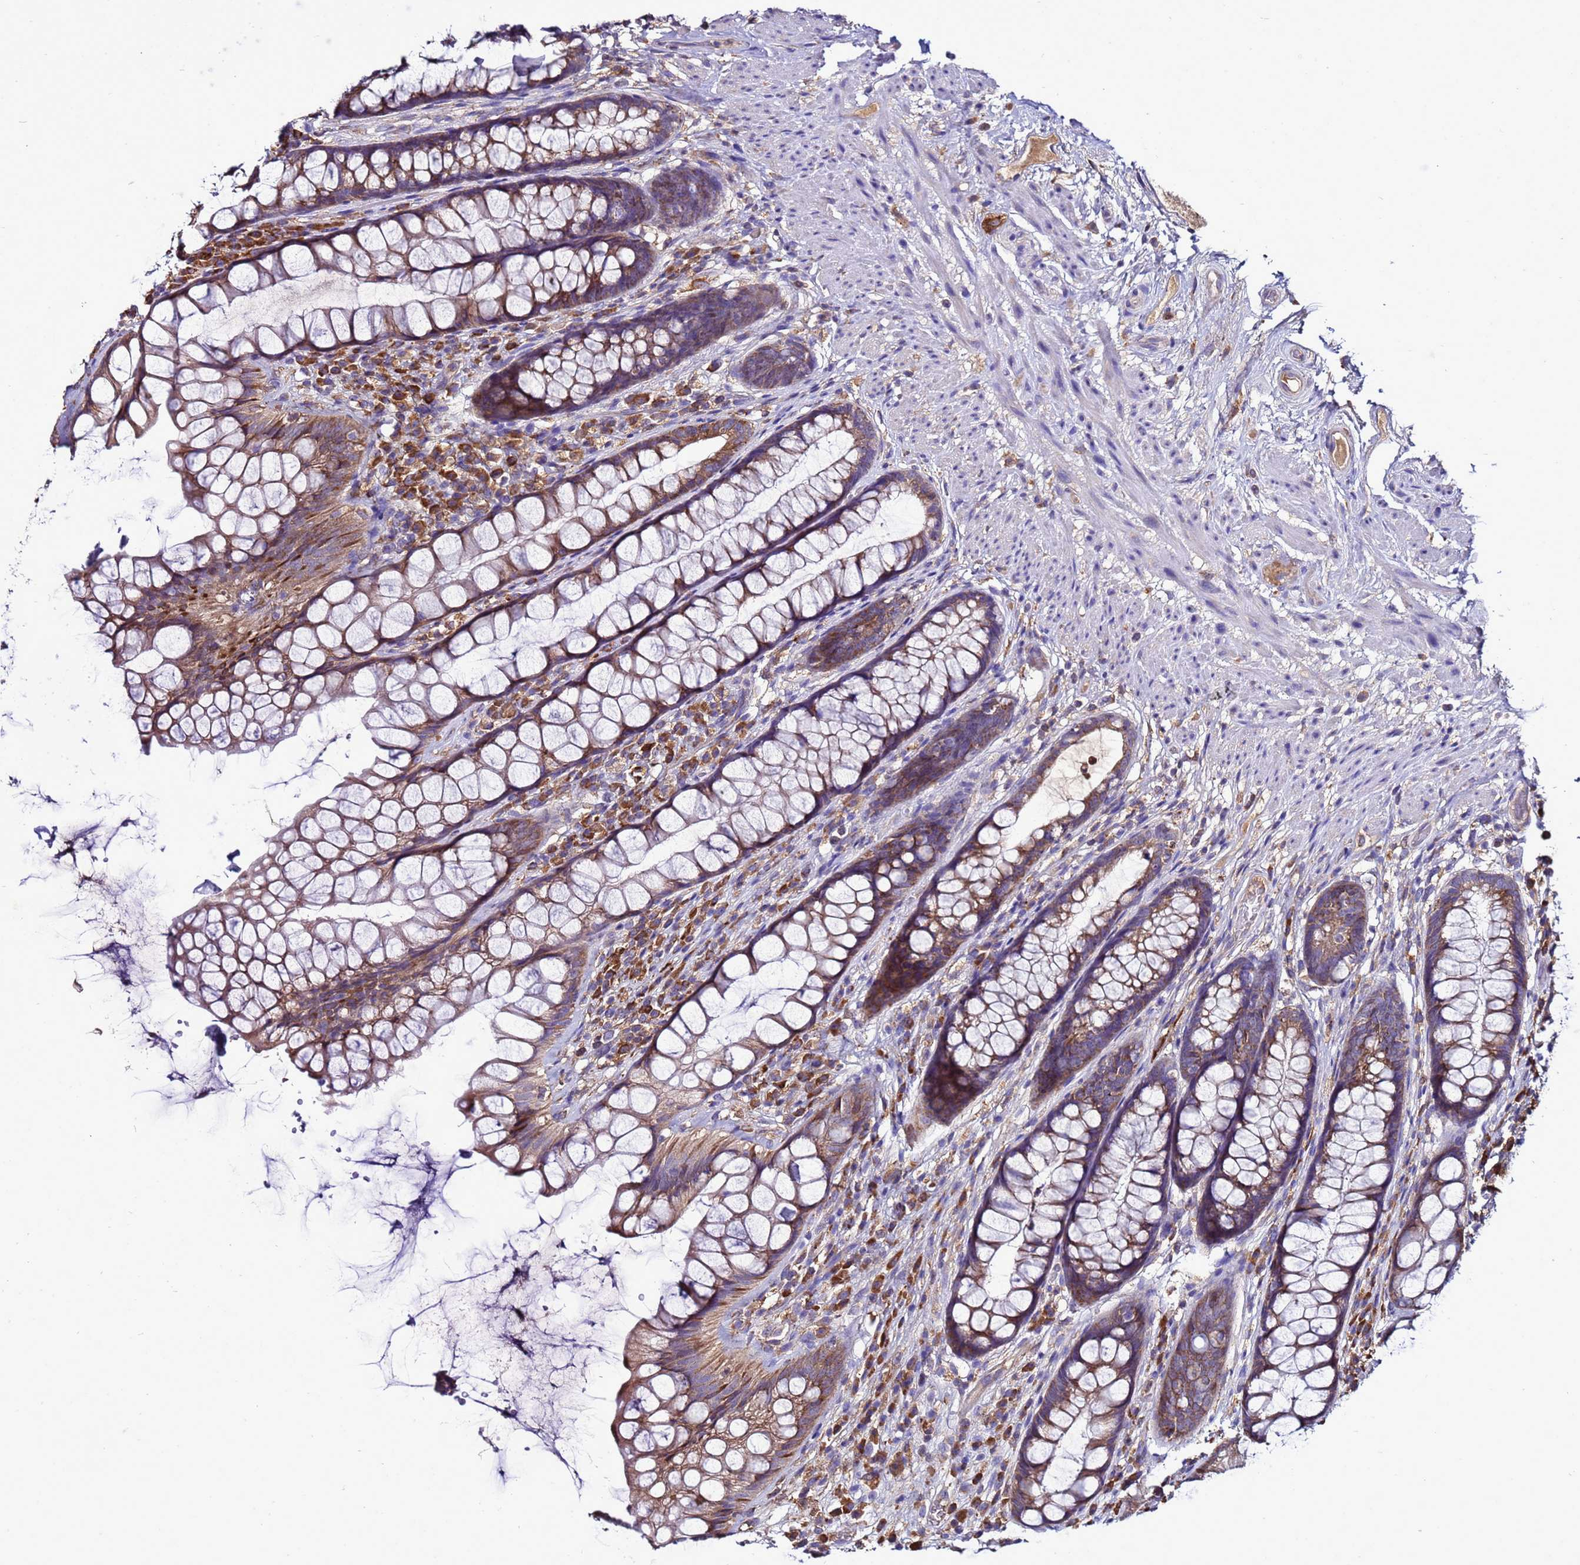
{"staining": {"intensity": "moderate", "quantity": ">75%", "location": "cytoplasmic/membranous"}, "tissue": "rectum", "cell_type": "Glandular cells", "image_type": "normal", "snomed": [{"axis": "morphology", "description": "Normal tissue, NOS"}, {"axis": "topography", "description": "Rectum"}], "caption": "This image demonstrates normal rectum stained with immunohistochemistry (IHC) to label a protein in brown. The cytoplasmic/membranous of glandular cells show moderate positivity for the protein. Nuclei are counter-stained blue.", "gene": "ANTKMT", "patient": {"sex": "male", "age": 74}}